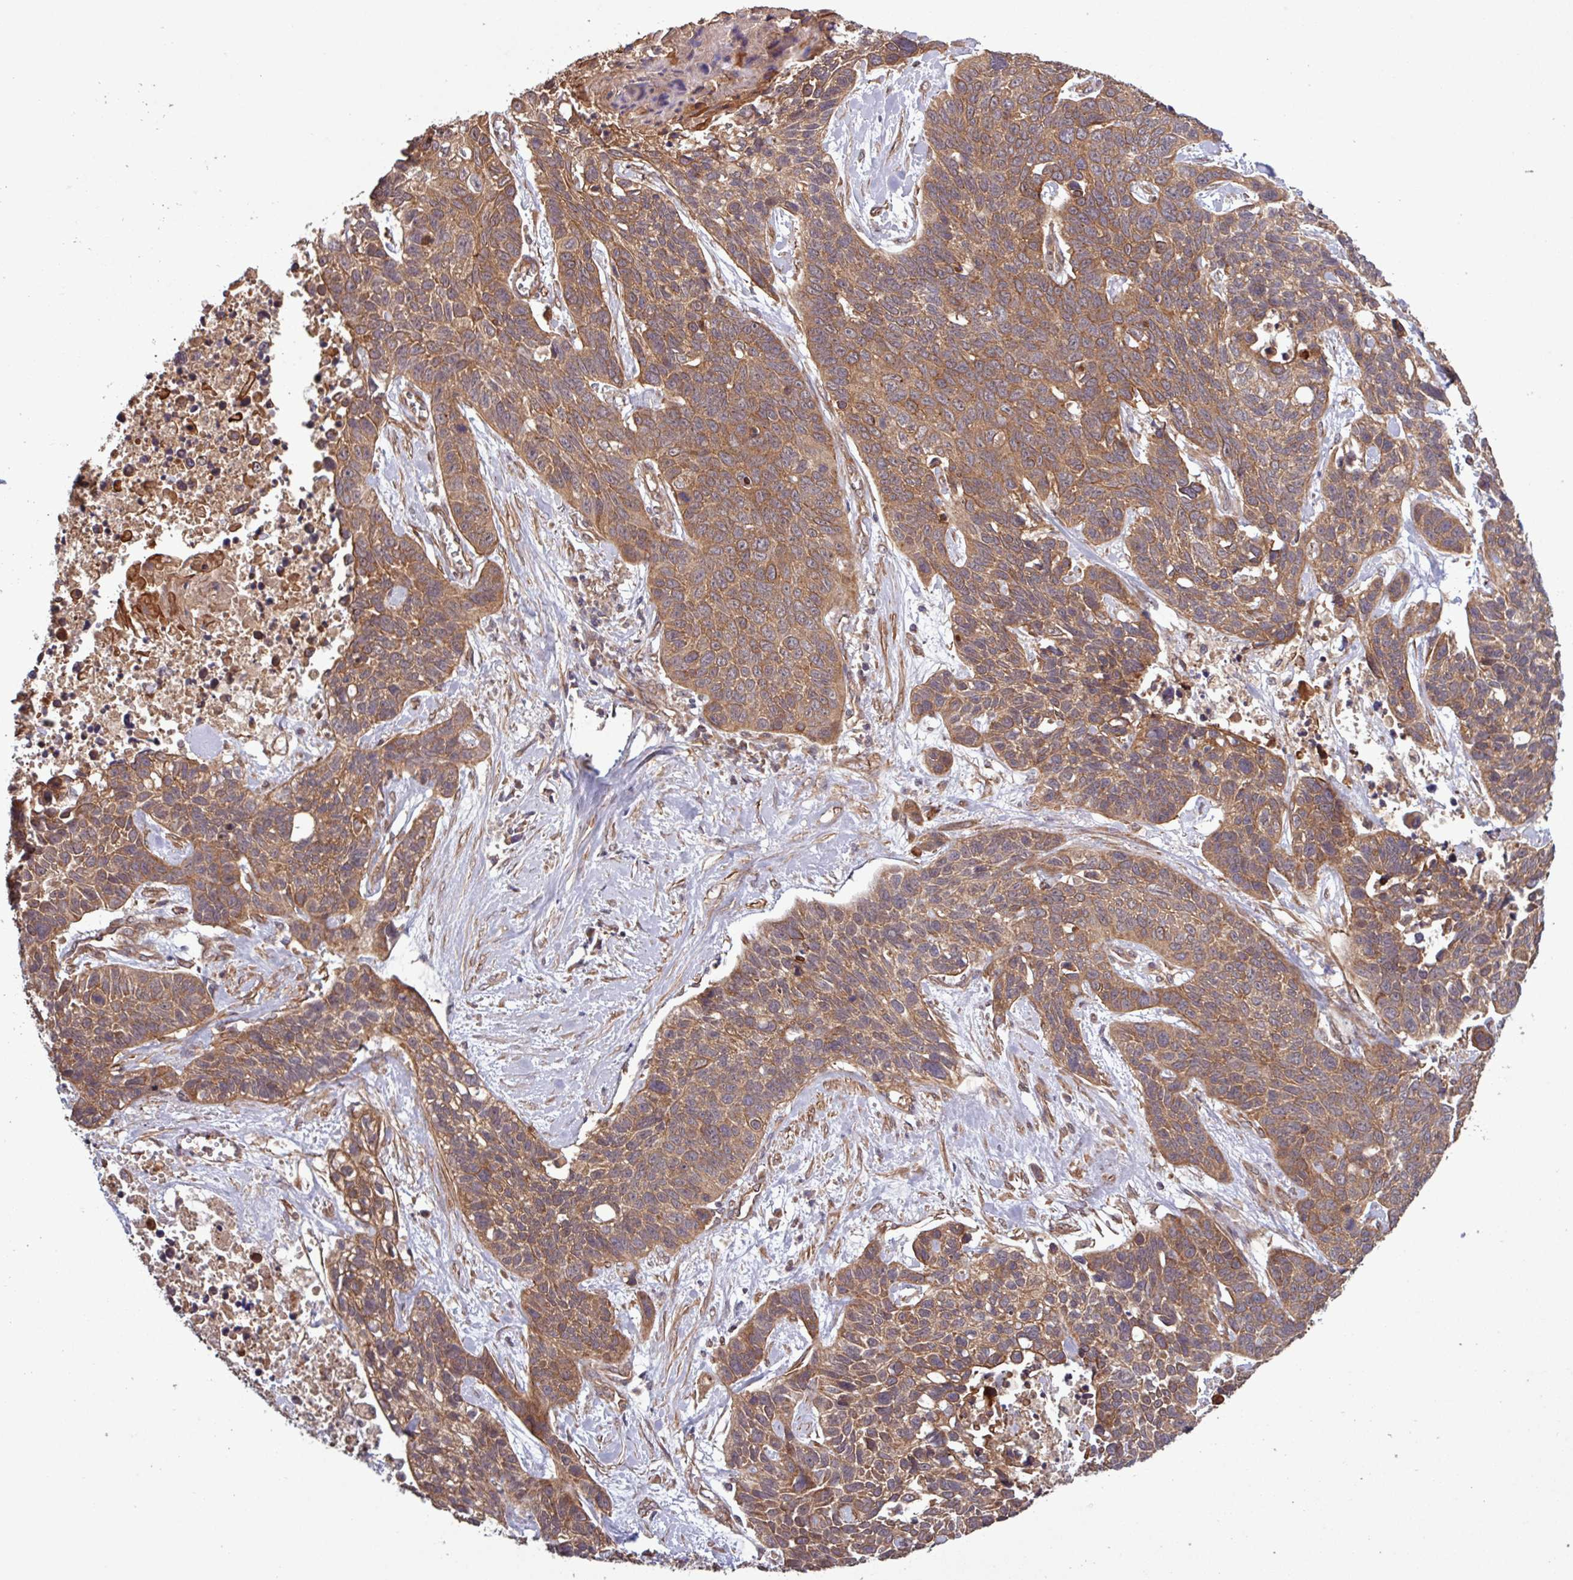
{"staining": {"intensity": "moderate", "quantity": ">75%", "location": "cytoplasmic/membranous"}, "tissue": "lung cancer", "cell_type": "Tumor cells", "image_type": "cancer", "snomed": [{"axis": "morphology", "description": "Squamous cell carcinoma, NOS"}, {"axis": "topography", "description": "Lung"}], "caption": "Immunohistochemistry photomicrograph of neoplastic tissue: human lung cancer stained using IHC exhibits medium levels of moderate protein expression localized specifically in the cytoplasmic/membranous of tumor cells, appearing as a cytoplasmic/membranous brown color.", "gene": "TRABD2A", "patient": {"sex": "male", "age": 62}}